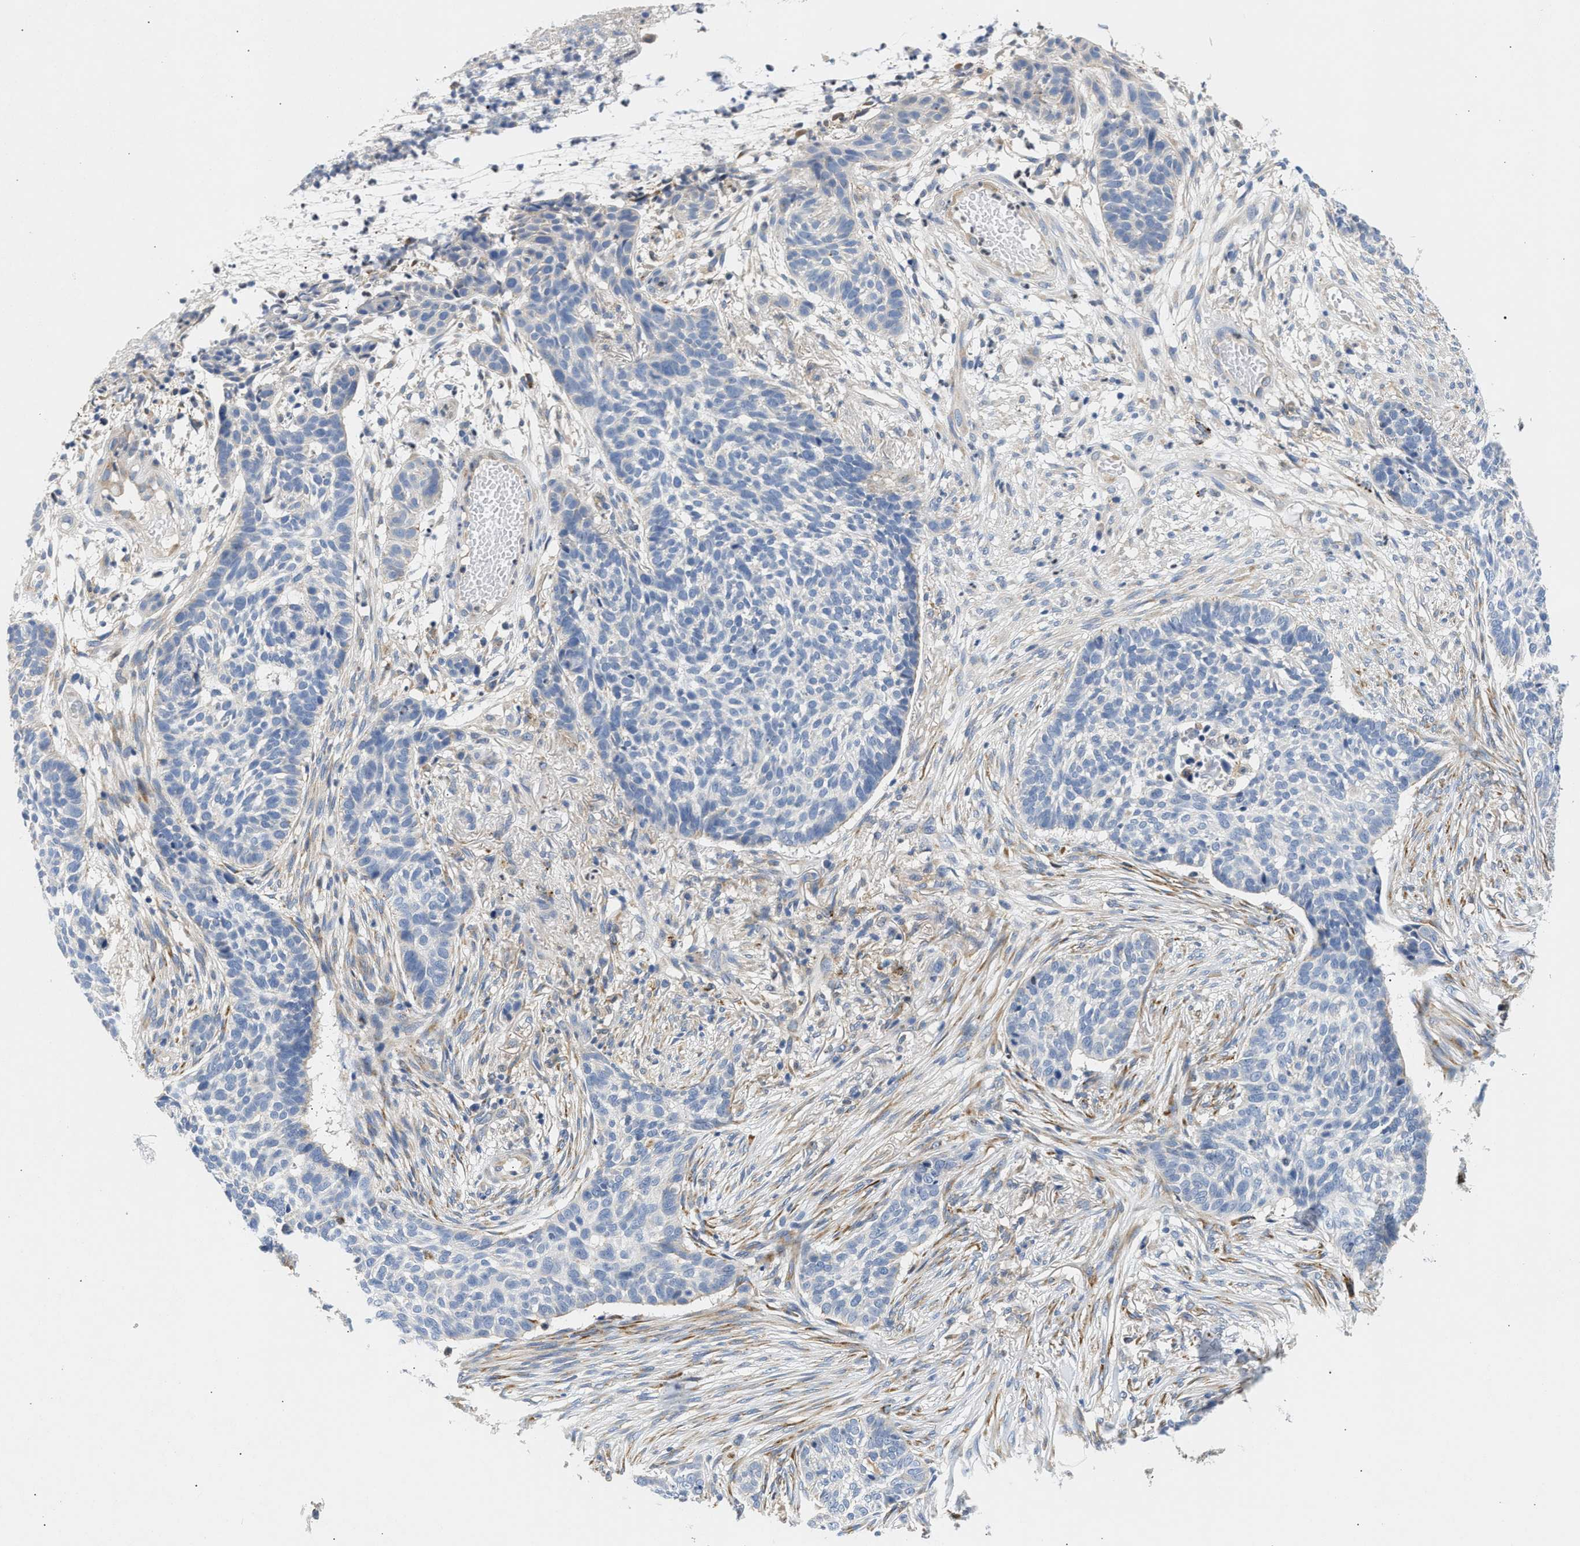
{"staining": {"intensity": "negative", "quantity": "none", "location": "none"}, "tissue": "skin cancer", "cell_type": "Tumor cells", "image_type": "cancer", "snomed": [{"axis": "morphology", "description": "Basal cell carcinoma"}, {"axis": "topography", "description": "Skin"}], "caption": "This is an IHC photomicrograph of human skin cancer. There is no positivity in tumor cells.", "gene": "PPM1L", "patient": {"sex": "male", "age": 85}}